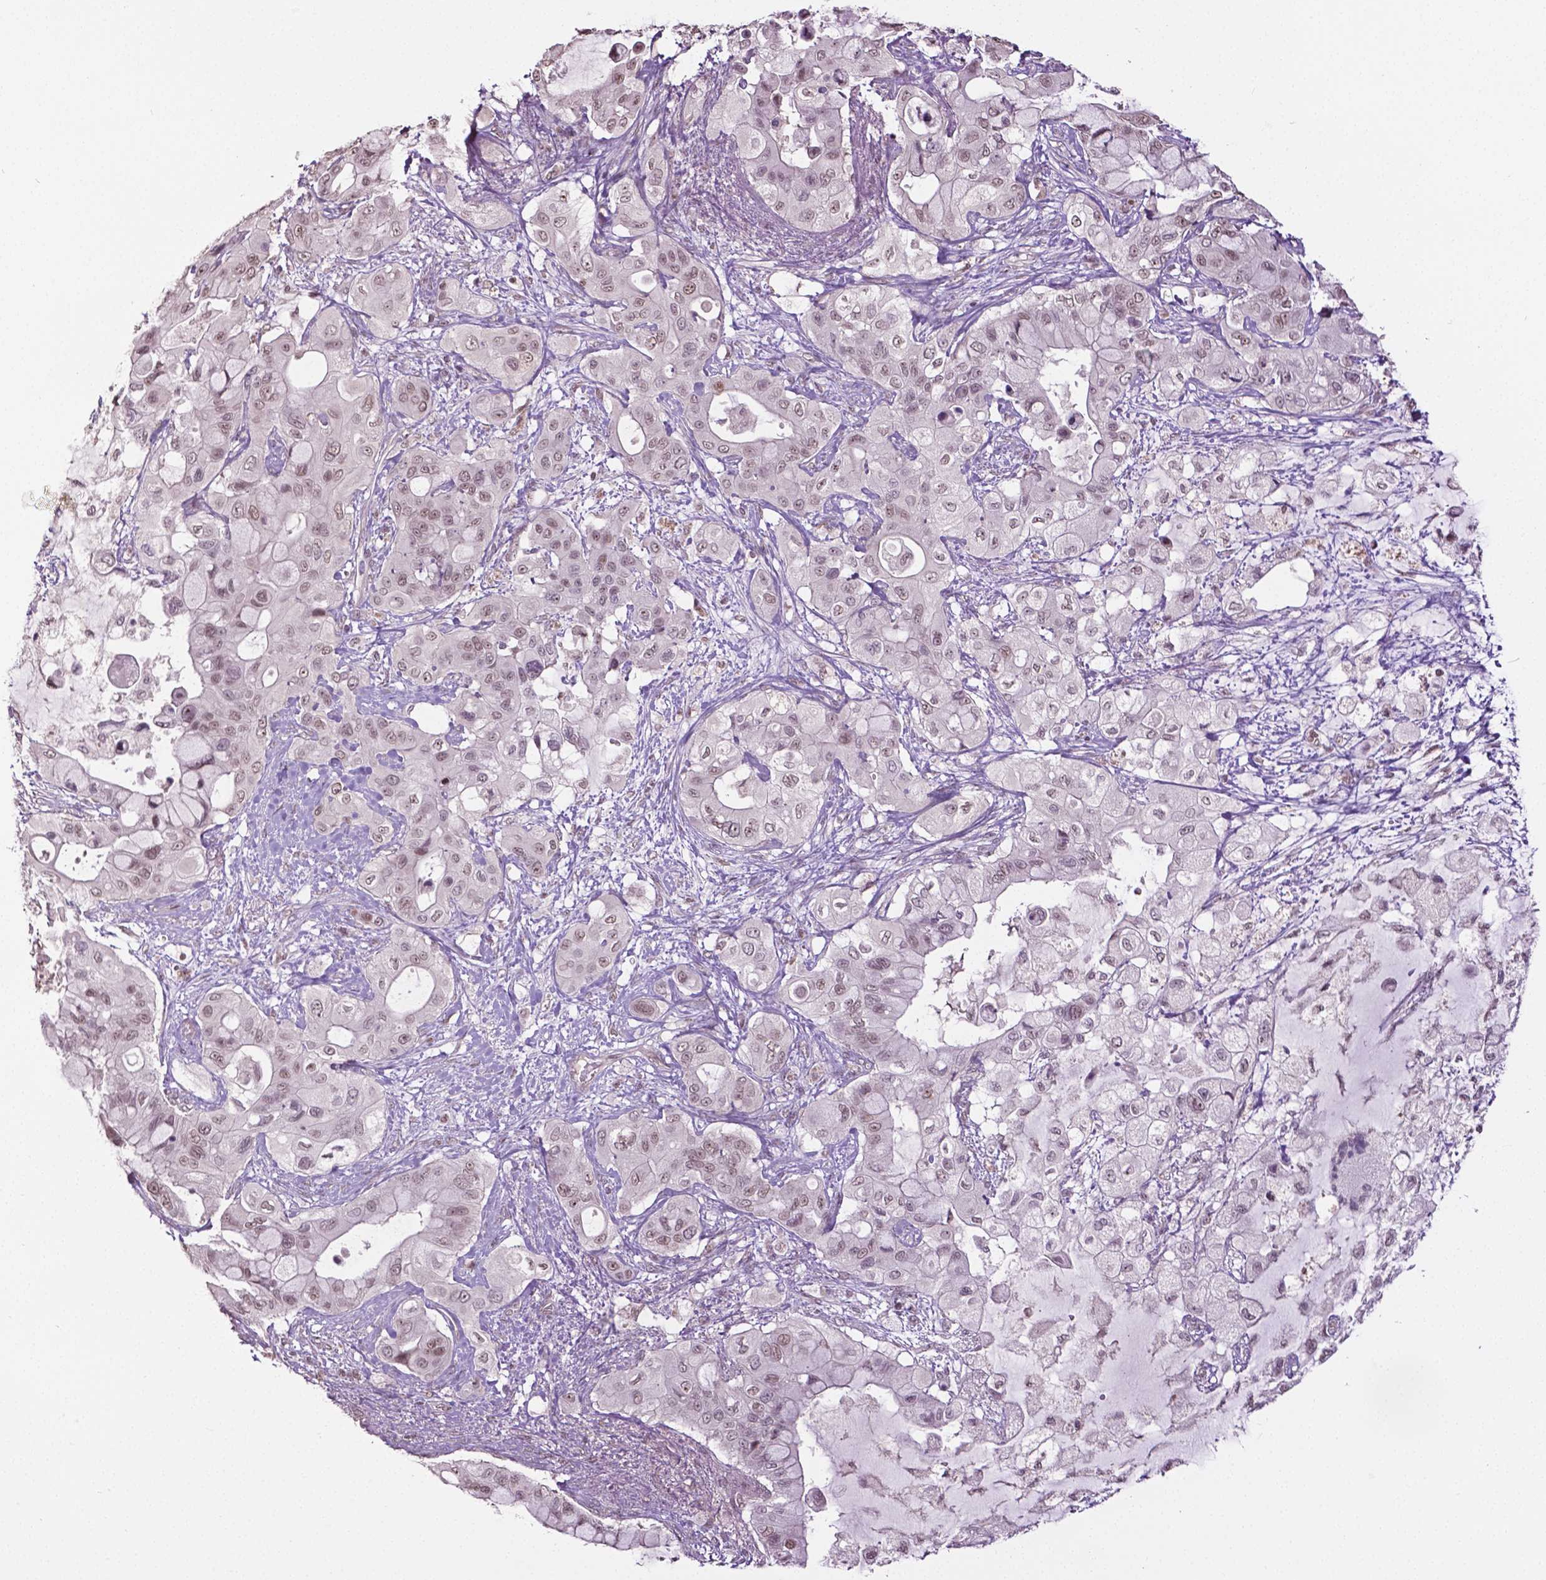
{"staining": {"intensity": "weak", "quantity": ">75%", "location": "nuclear"}, "tissue": "pancreatic cancer", "cell_type": "Tumor cells", "image_type": "cancer", "snomed": [{"axis": "morphology", "description": "Adenocarcinoma, NOS"}, {"axis": "topography", "description": "Pancreas"}], "caption": "Tumor cells show weak nuclear positivity in approximately >75% of cells in adenocarcinoma (pancreatic).", "gene": "DLX5", "patient": {"sex": "male", "age": 71}}